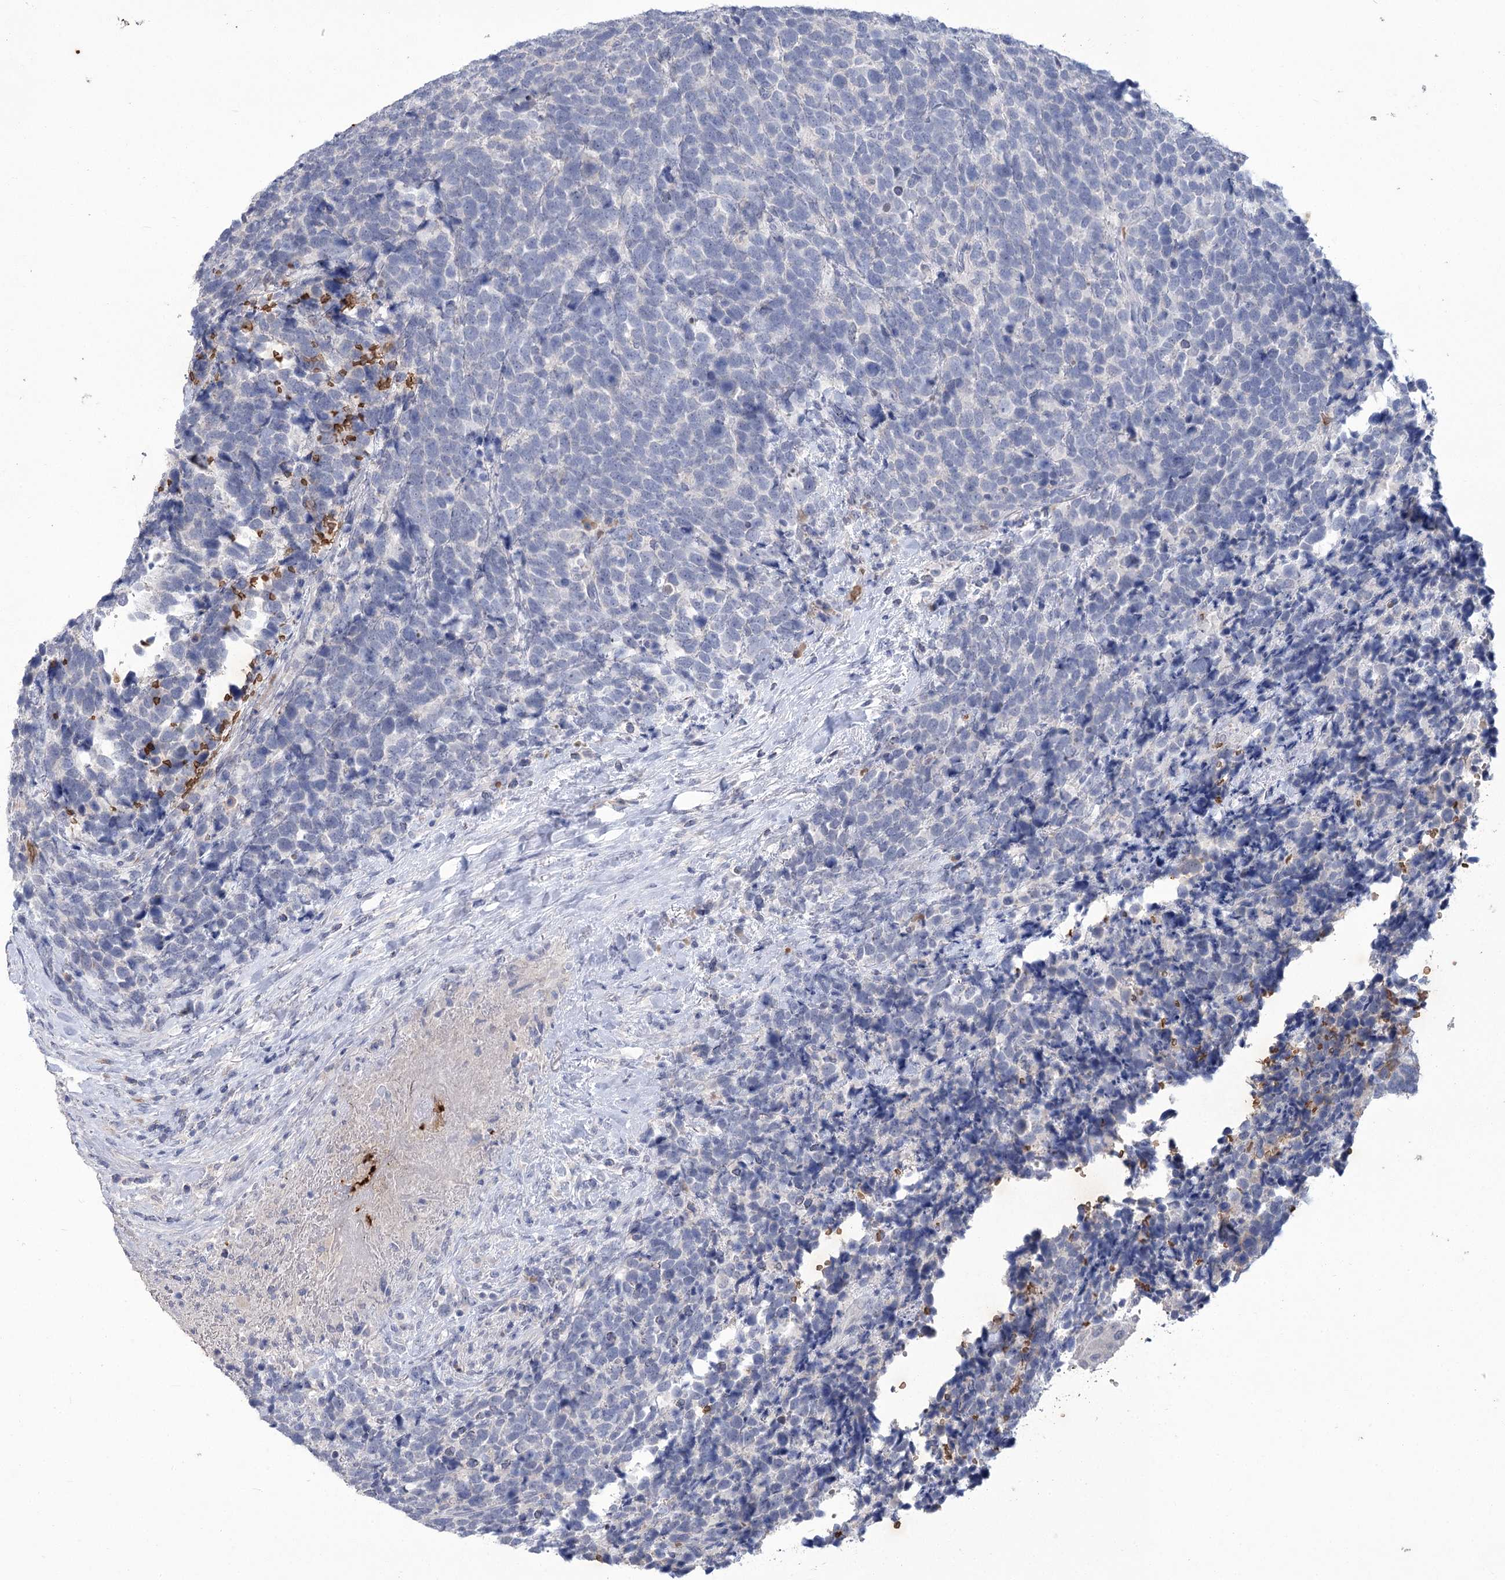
{"staining": {"intensity": "negative", "quantity": "none", "location": "none"}, "tissue": "urothelial cancer", "cell_type": "Tumor cells", "image_type": "cancer", "snomed": [{"axis": "morphology", "description": "Urothelial carcinoma, High grade"}, {"axis": "topography", "description": "Urinary bladder"}], "caption": "The histopathology image displays no significant expression in tumor cells of high-grade urothelial carcinoma. (DAB immunohistochemistry (IHC), high magnification).", "gene": "HBA1", "patient": {"sex": "female", "age": 82}}